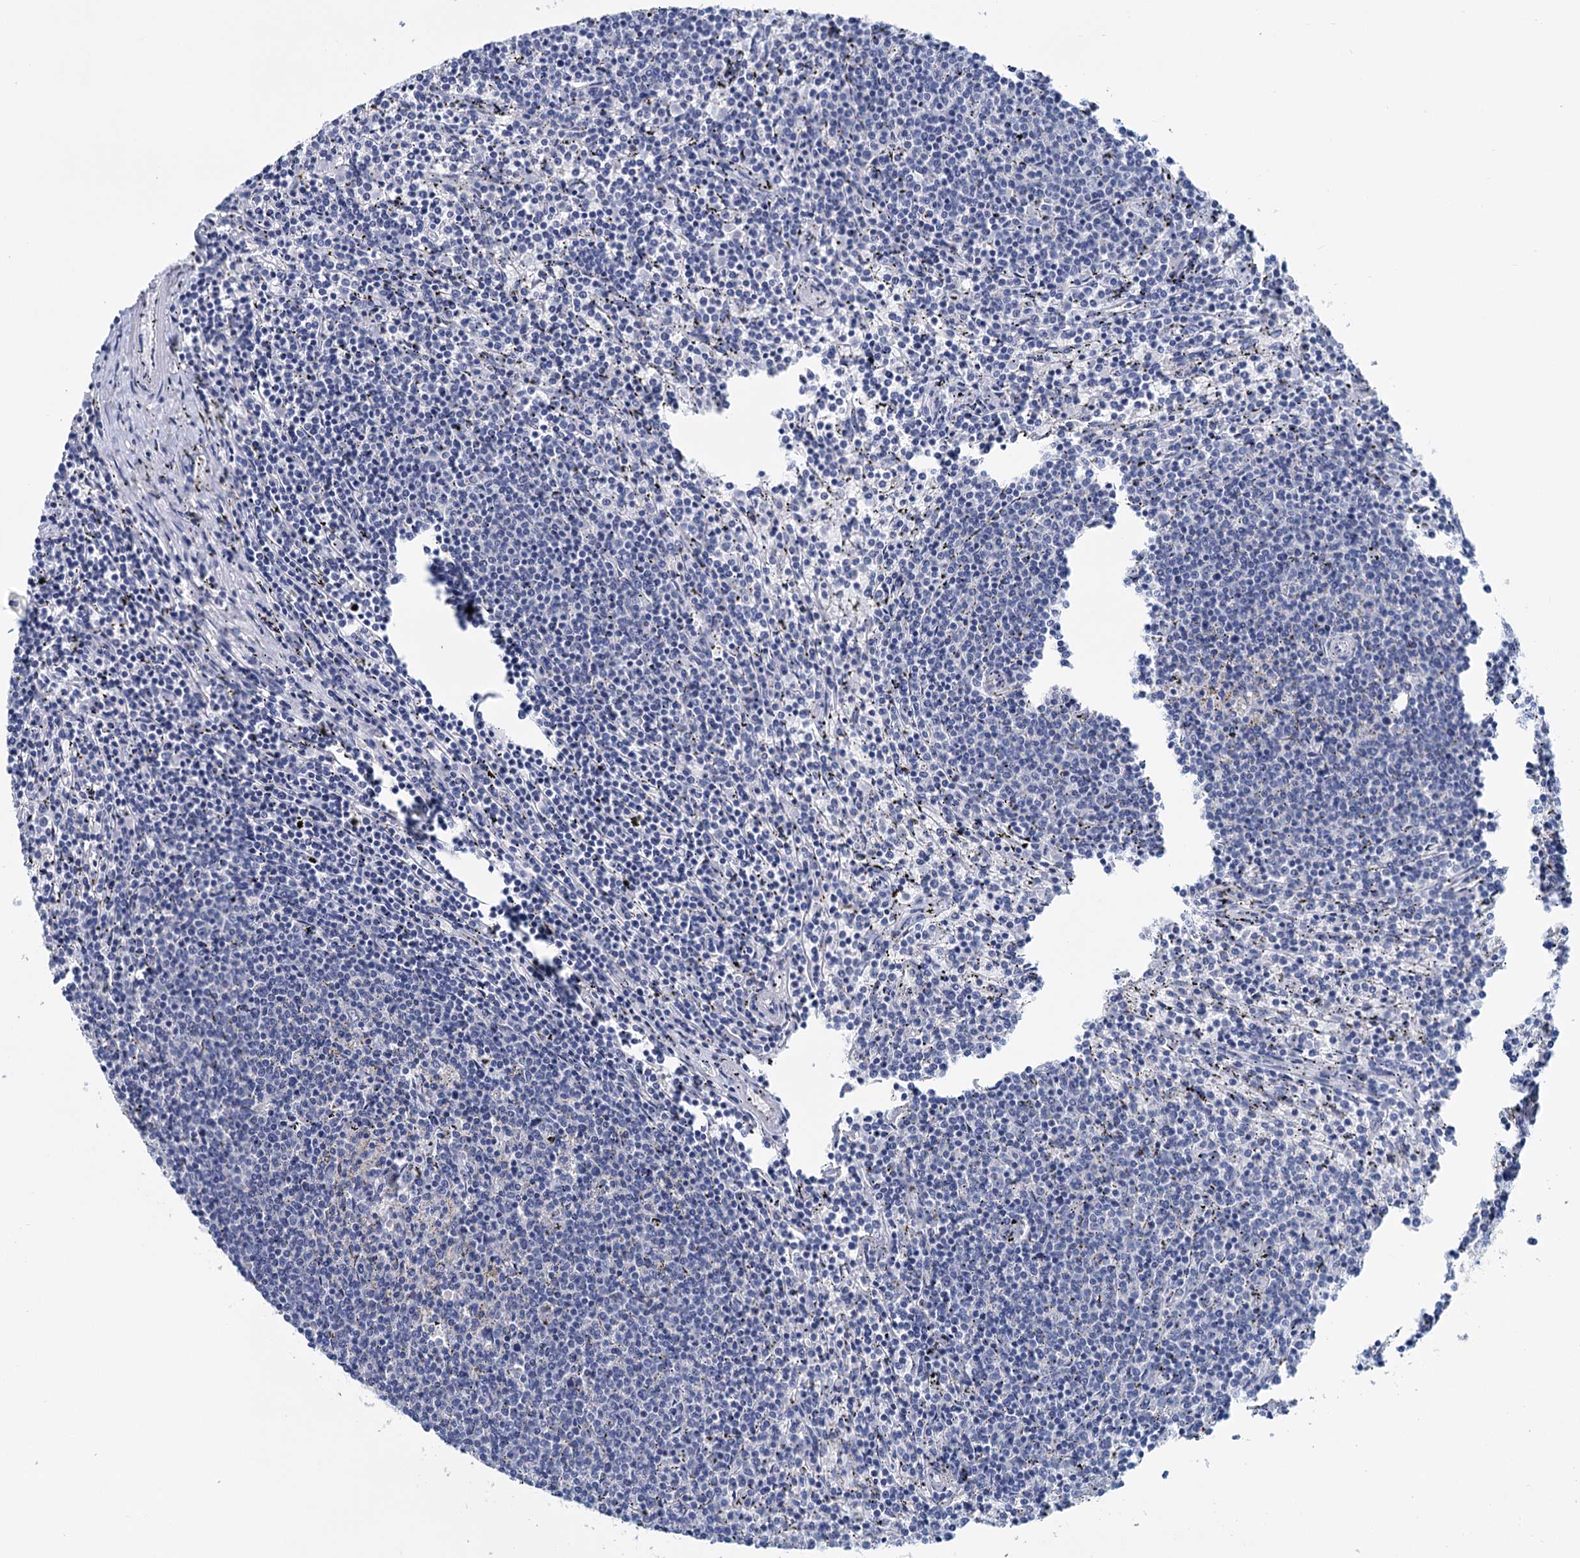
{"staining": {"intensity": "negative", "quantity": "none", "location": "none"}, "tissue": "lymphoma", "cell_type": "Tumor cells", "image_type": "cancer", "snomed": [{"axis": "morphology", "description": "Malignant lymphoma, non-Hodgkin's type, Low grade"}, {"axis": "topography", "description": "Spleen"}], "caption": "The image shows no significant staining in tumor cells of low-grade malignant lymphoma, non-Hodgkin's type.", "gene": "MYOZ3", "patient": {"sex": "female", "age": 50}}